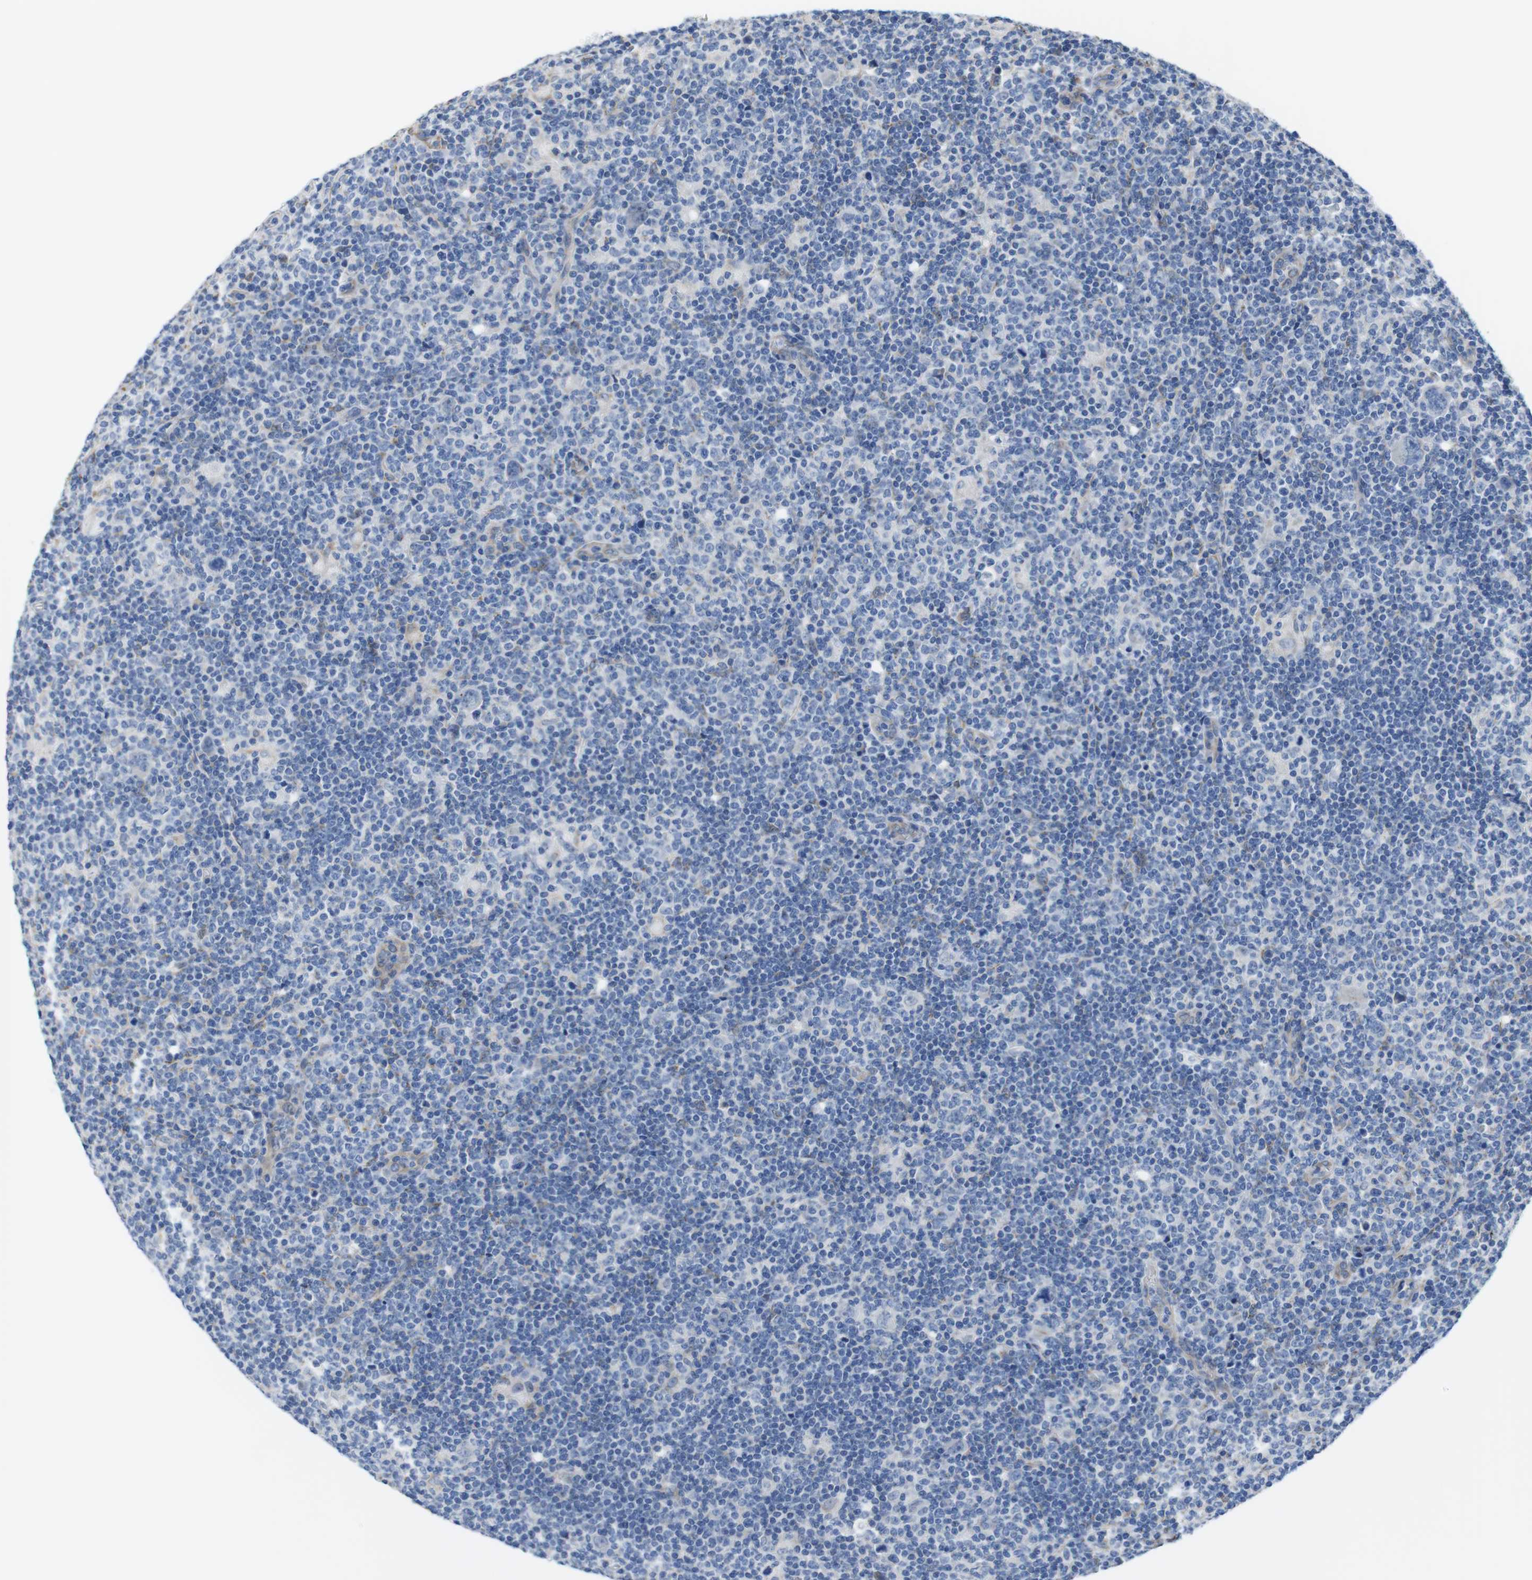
{"staining": {"intensity": "negative", "quantity": "none", "location": "none"}, "tissue": "lymphoma", "cell_type": "Tumor cells", "image_type": "cancer", "snomed": [{"axis": "morphology", "description": "Hodgkin's disease, NOS"}, {"axis": "topography", "description": "Lymph node"}], "caption": "This is an immunohistochemistry photomicrograph of Hodgkin's disease. There is no positivity in tumor cells.", "gene": "CDH8", "patient": {"sex": "female", "age": 57}}